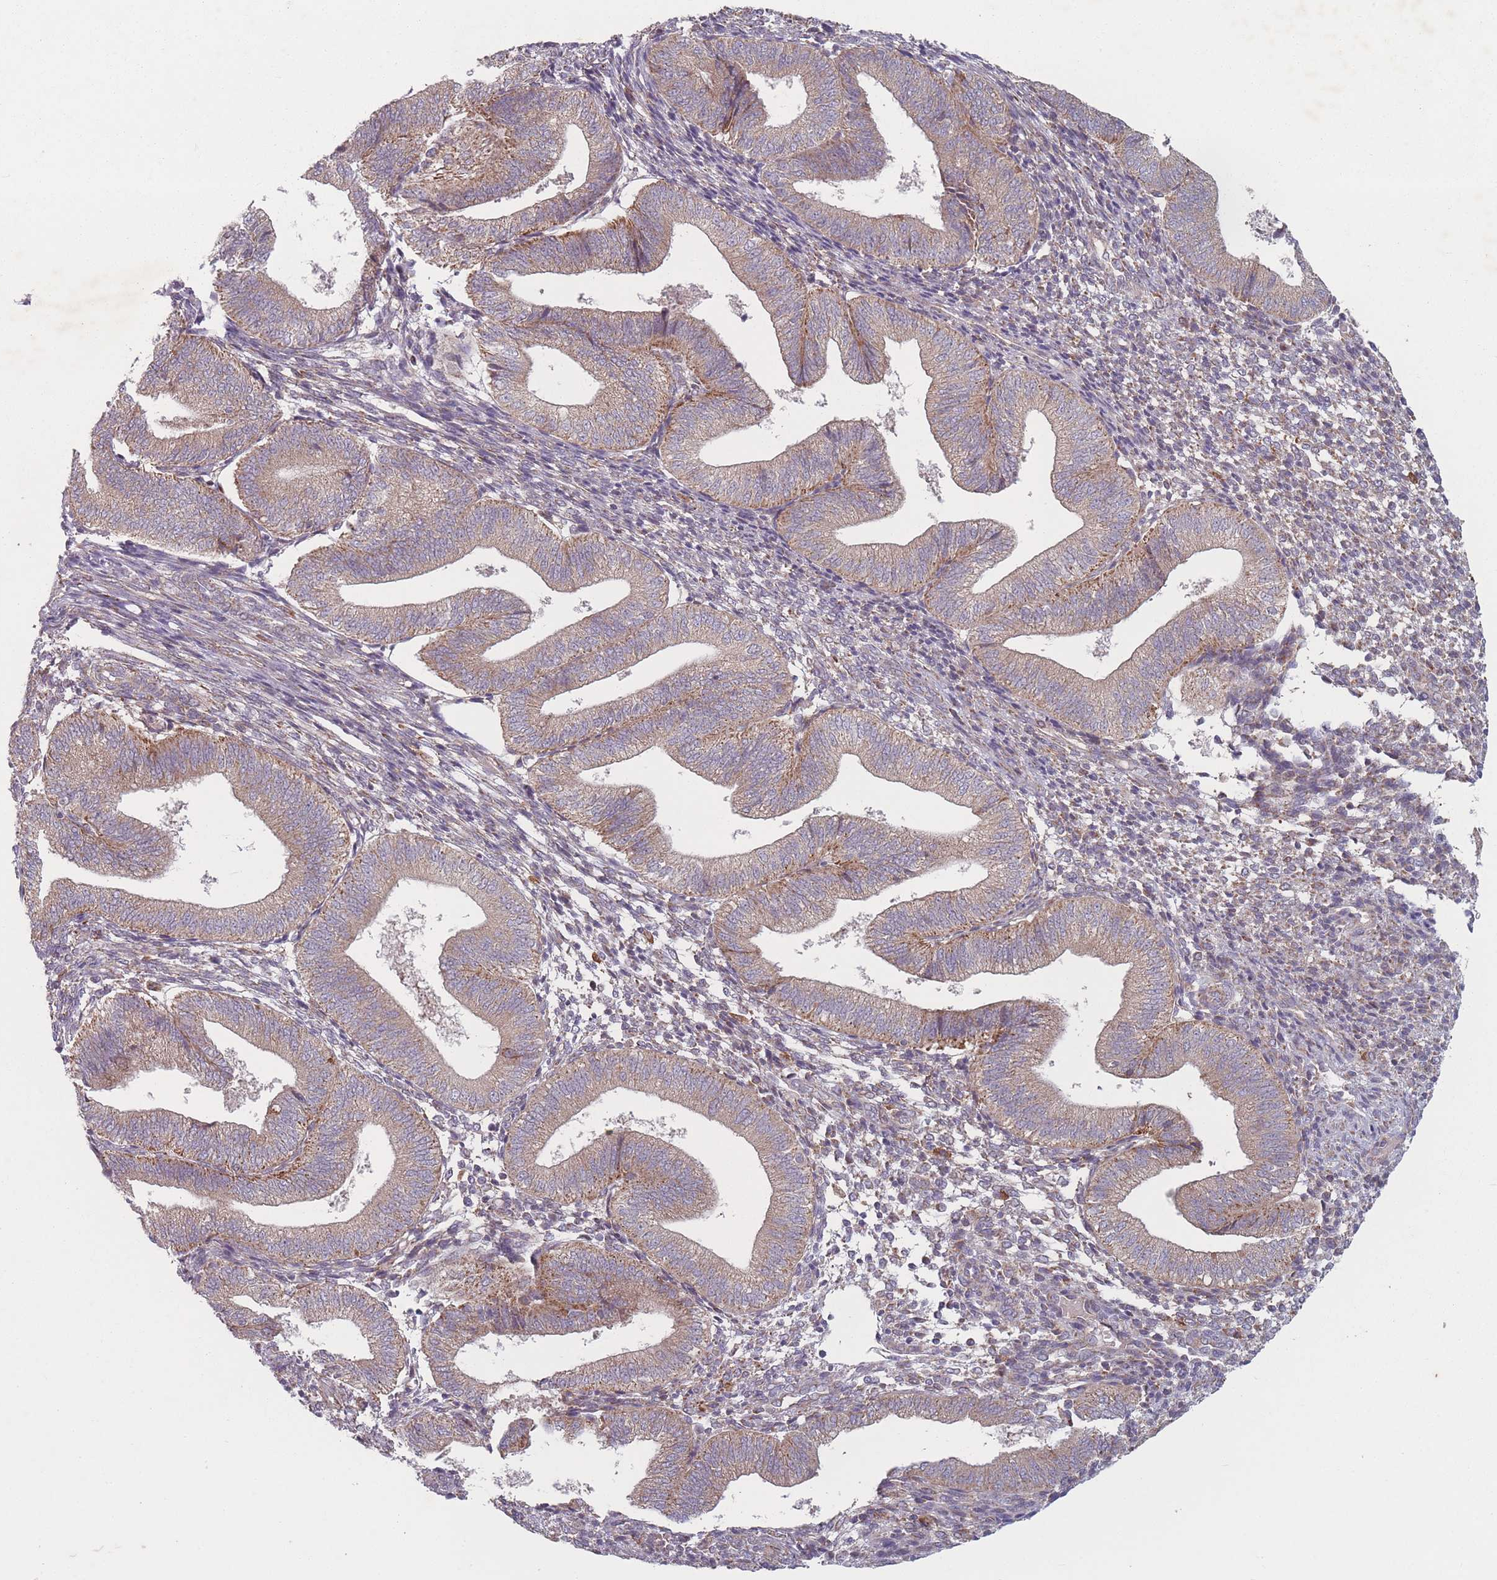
{"staining": {"intensity": "moderate", "quantity": "25%-75%", "location": "cytoplasmic/membranous"}, "tissue": "endometrium", "cell_type": "Cells in endometrial stroma", "image_type": "normal", "snomed": [{"axis": "morphology", "description": "Normal tissue, NOS"}, {"axis": "topography", "description": "Endometrium"}], "caption": "An image of human endometrium stained for a protein exhibits moderate cytoplasmic/membranous brown staining in cells in endometrial stroma. (Stains: DAB in brown, nuclei in blue, Microscopy: brightfield microscopy at high magnification).", "gene": "OR10Q1", "patient": {"sex": "female", "age": 34}}